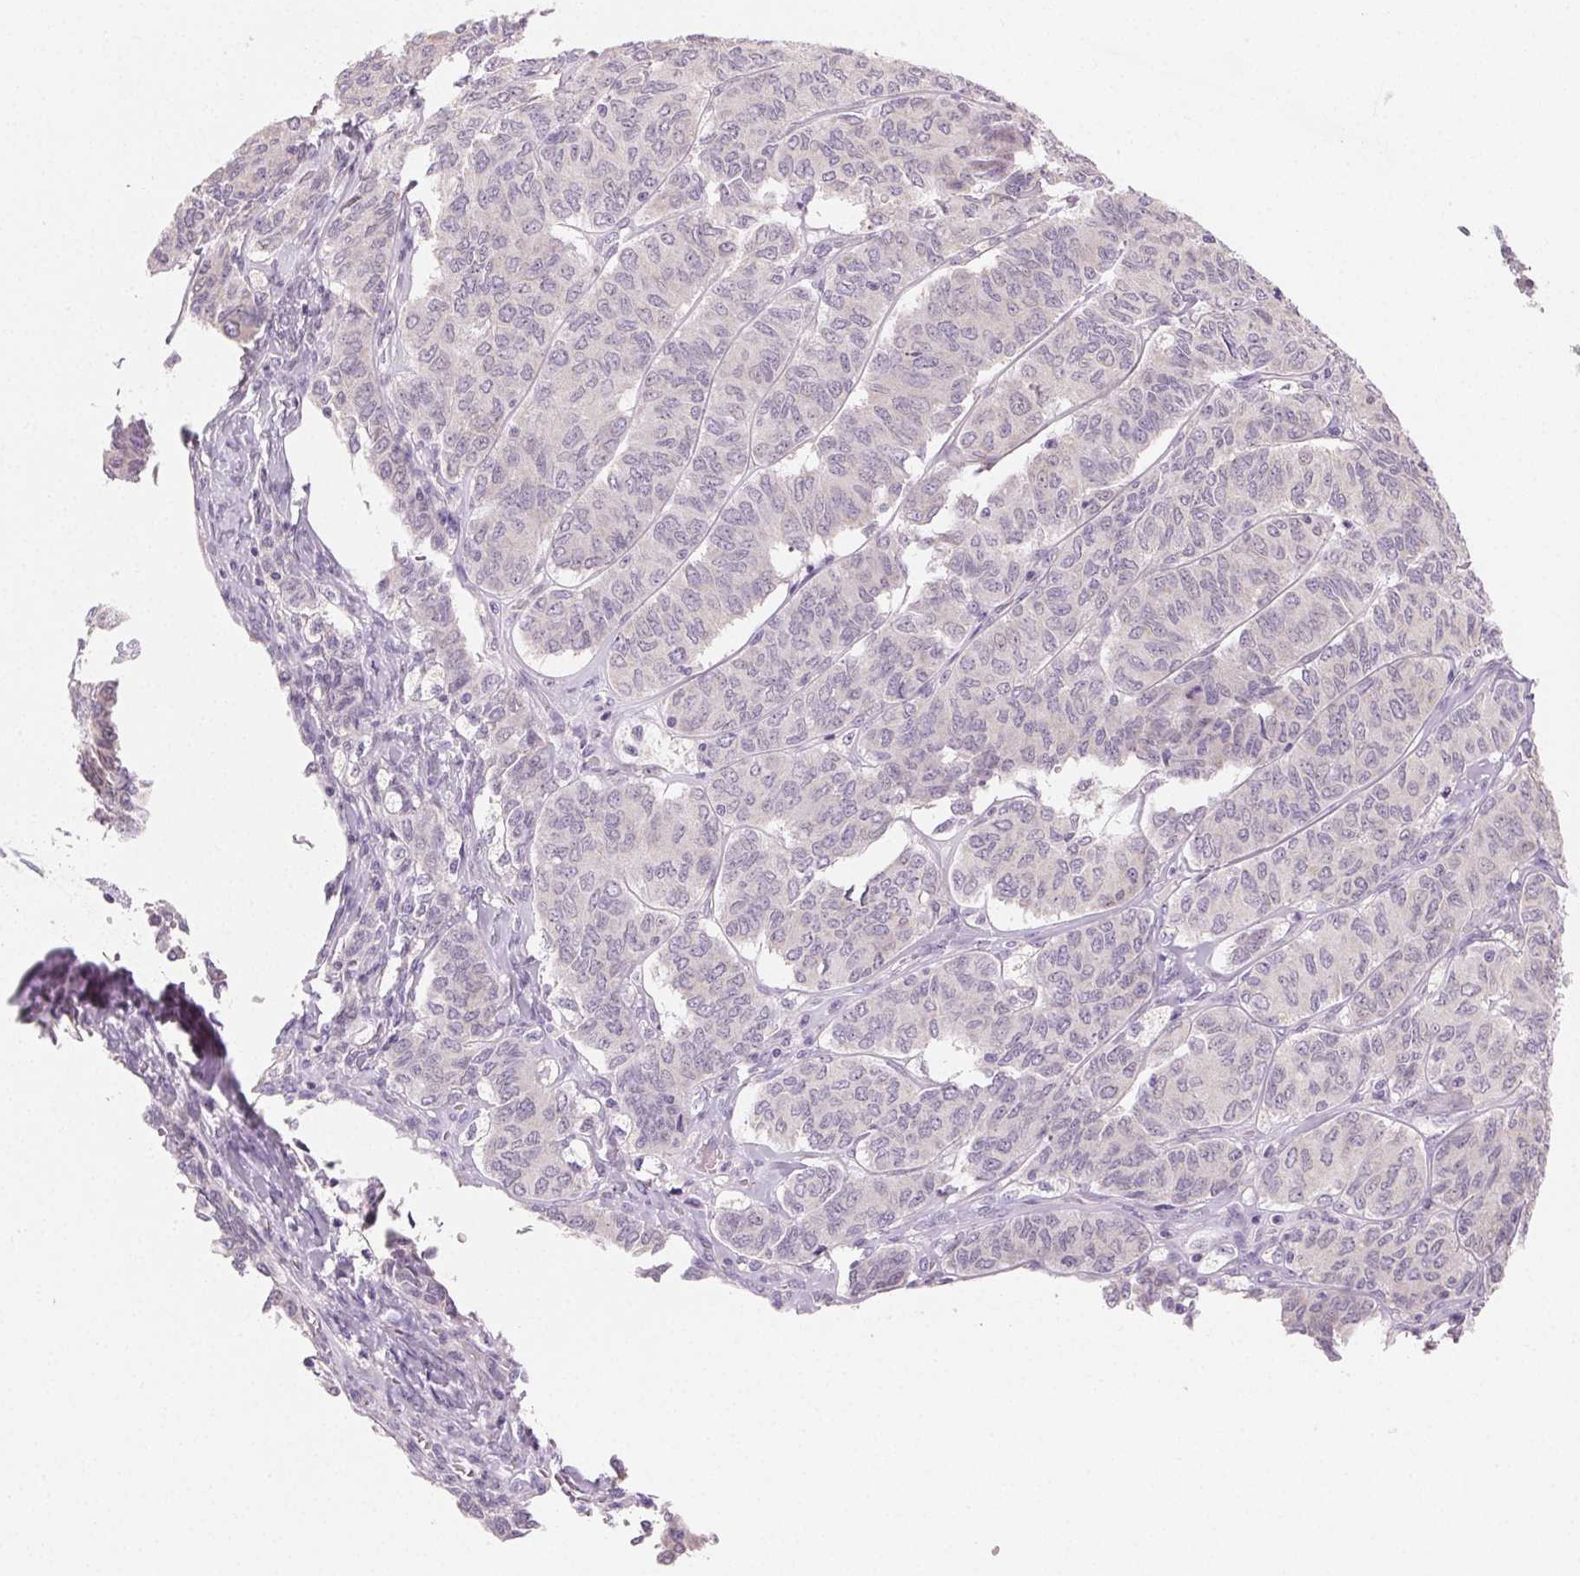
{"staining": {"intensity": "negative", "quantity": "none", "location": "none"}, "tissue": "ovarian cancer", "cell_type": "Tumor cells", "image_type": "cancer", "snomed": [{"axis": "morphology", "description": "Carcinoma, endometroid"}, {"axis": "topography", "description": "Ovary"}], "caption": "This image is of endometroid carcinoma (ovarian) stained with immunohistochemistry to label a protein in brown with the nuclei are counter-stained blue. There is no staining in tumor cells. The staining was performed using DAB (3,3'-diaminobenzidine) to visualize the protein expression in brown, while the nuclei were stained in blue with hematoxylin (Magnification: 20x).", "gene": "MYBL1", "patient": {"sex": "female", "age": 80}}